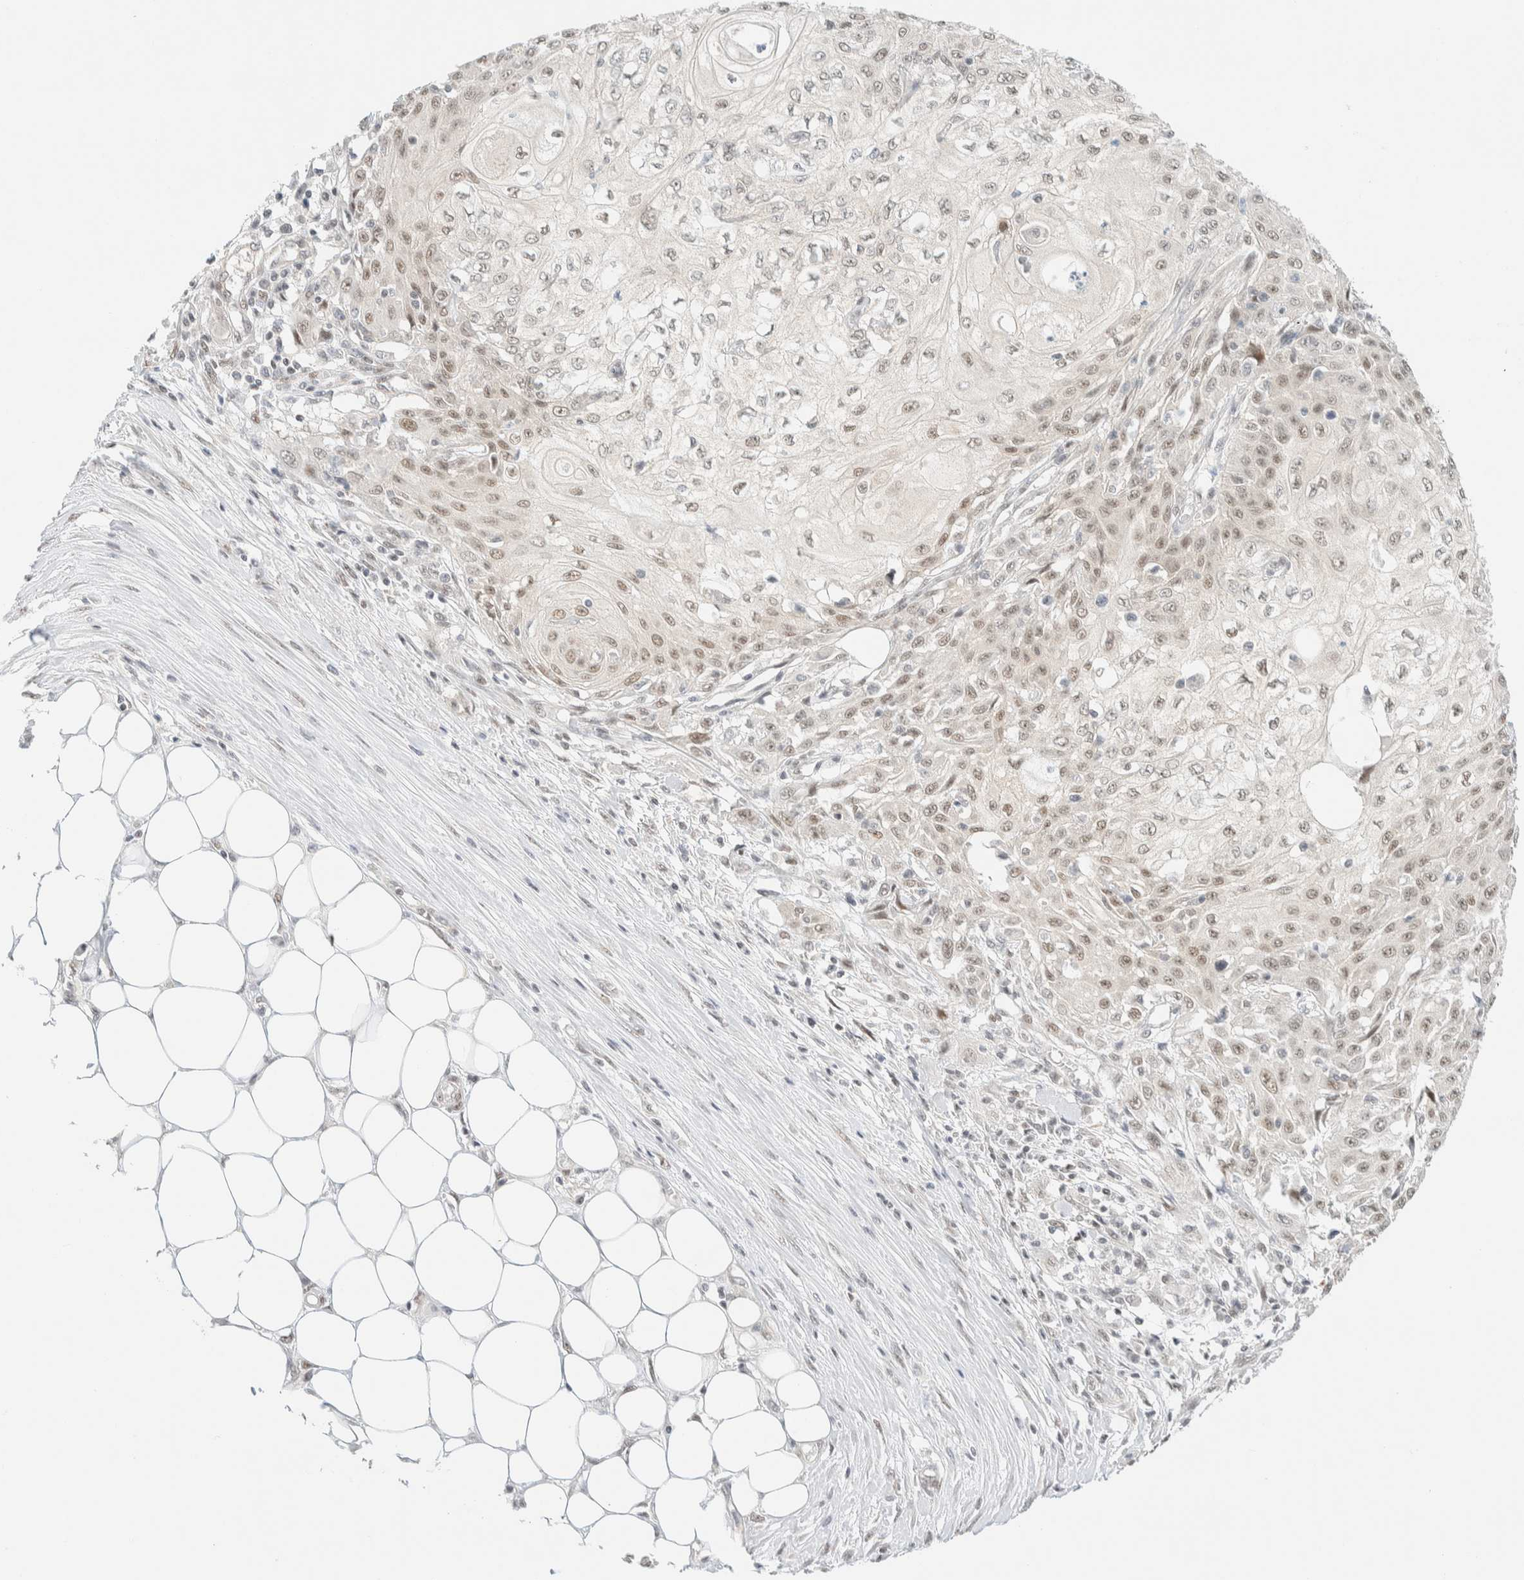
{"staining": {"intensity": "weak", "quantity": "25%-75%", "location": "nuclear"}, "tissue": "skin cancer", "cell_type": "Tumor cells", "image_type": "cancer", "snomed": [{"axis": "morphology", "description": "Squamous cell carcinoma, NOS"}, {"axis": "morphology", "description": "Squamous cell carcinoma, metastatic, NOS"}, {"axis": "topography", "description": "Skin"}, {"axis": "topography", "description": "Lymph node"}], "caption": "IHC (DAB (3,3'-diaminobenzidine)) staining of squamous cell carcinoma (skin) reveals weak nuclear protein expression in about 25%-75% of tumor cells.", "gene": "PYGO2", "patient": {"sex": "male", "age": 75}}